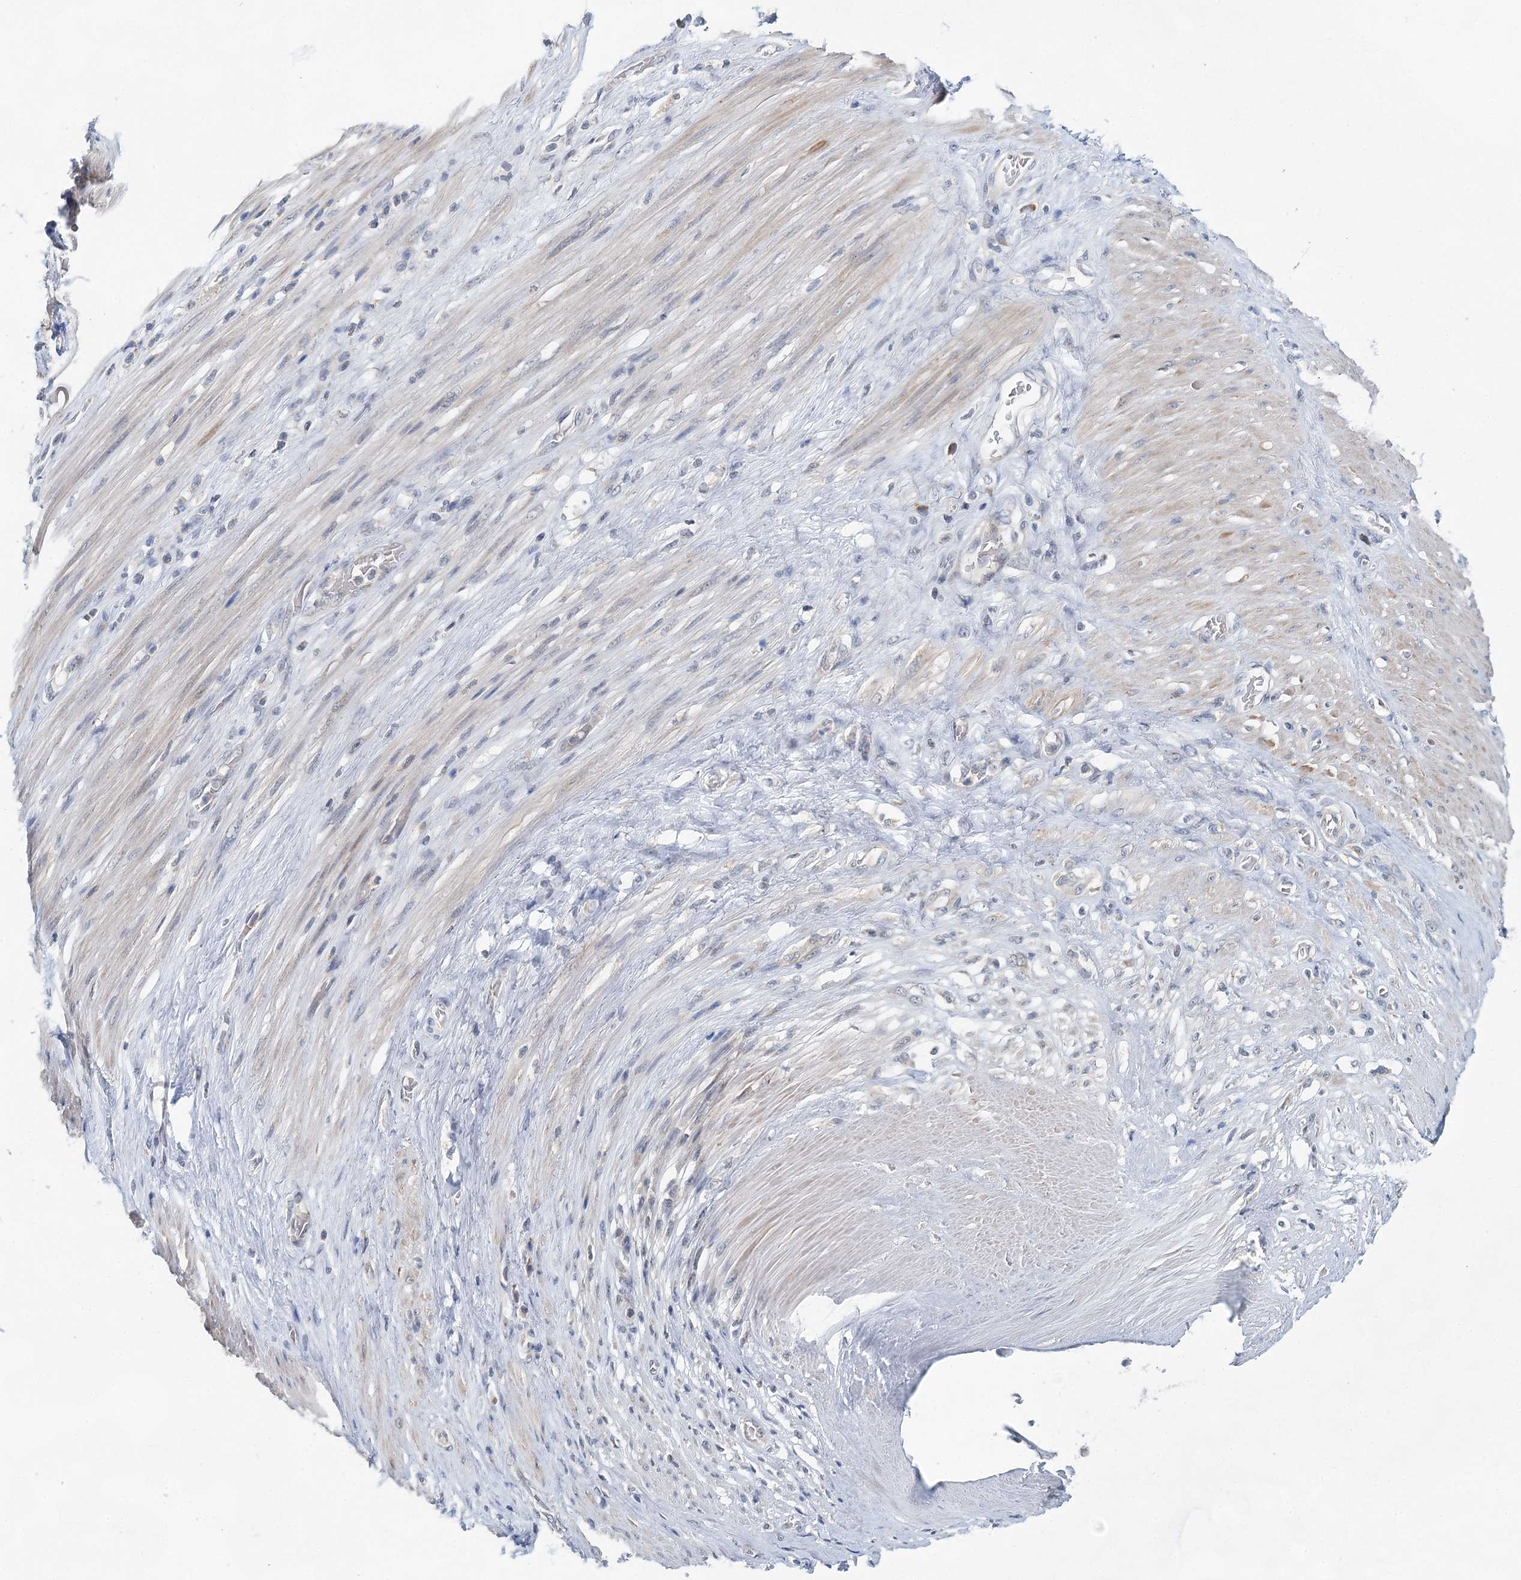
{"staining": {"intensity": "negative", "quantity": "none", "location": "none"}, "tissue": "stomach cancer", "cell_type": "Tumor cells", "image_type": "cancer", "snomed": [{"axis": "morphology", "description": "Adenocarcinoma, NOS"}, {"axis": "morphology", "description": "Adenocarcinoma, High grade"}, {"axis": "topography", "description": "Stomach, upper"}, {"axis": "topography", "description": "Stomach, lower"}], "caption": "IHC photomicrograph of human stomach cancer (high-grade adenocarcinoma) stained for a protein (brown), which exhibits no staining in tumor cells.", "gene": "BLTP1", "patient": {"sex": "female", "age": 65}}